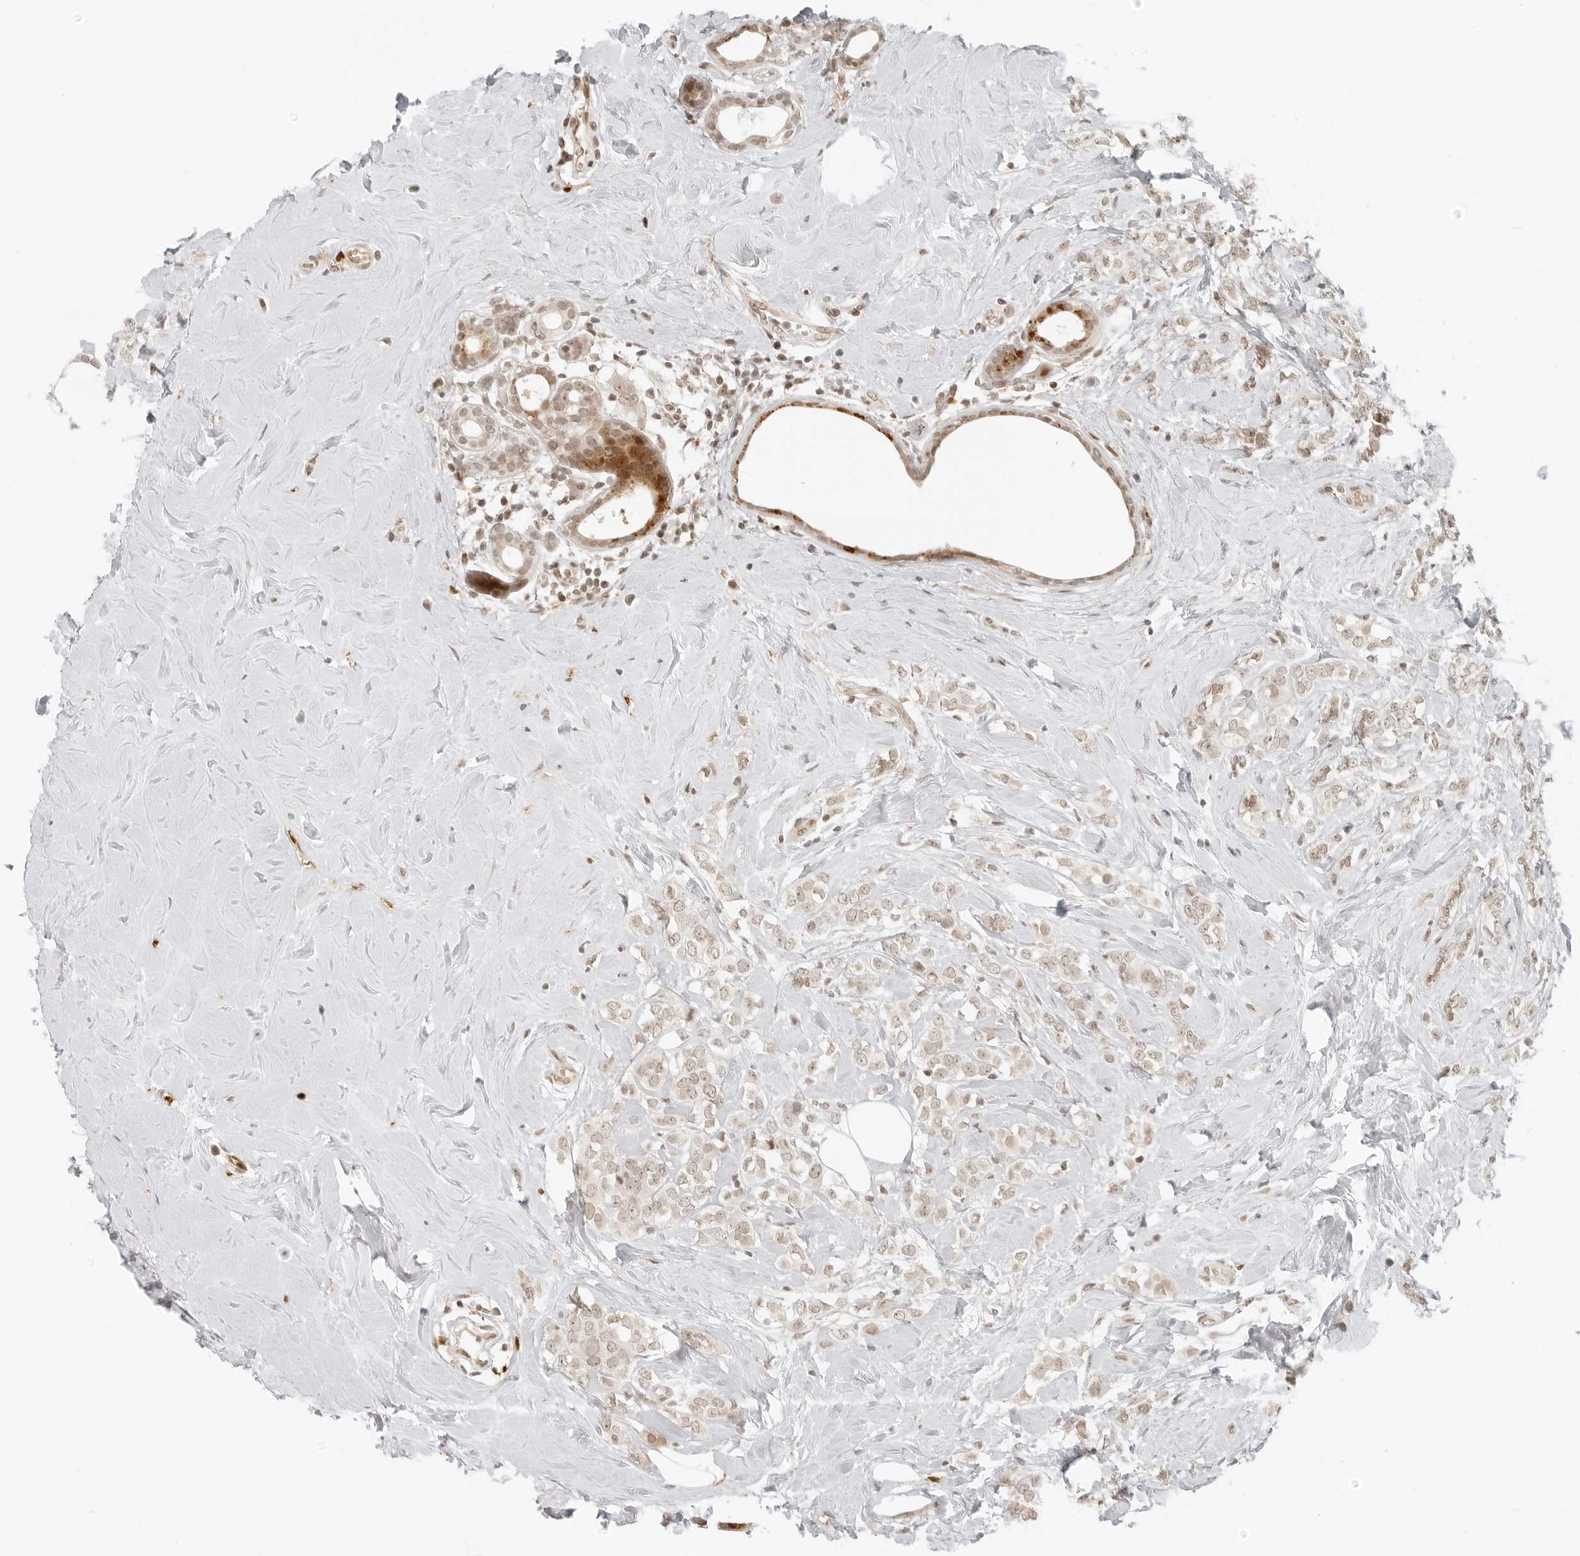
{"staining": {"intensity": "weak", "quantity": ">75%", "location": "cytoplasmic/membranous,nuclear"}, "tissue": "breast cancer", "cell_type": "Tumor cells", "image_type": "cancer", "snomed": [{"axis": "morphology", "description": "Lobular carcinoma"}, {"axis": "topography", "description": "Breast"}], "caption": "About >75% of tumor cells in breast cancer (lobular carcinoma) demonstrate weak cytoplasmic/membranous and nuclear protein expression as visualized by brown immunohistochemical staining.", "gene": "ZNF407", "patient": {"sex": "female", "age": 47}}